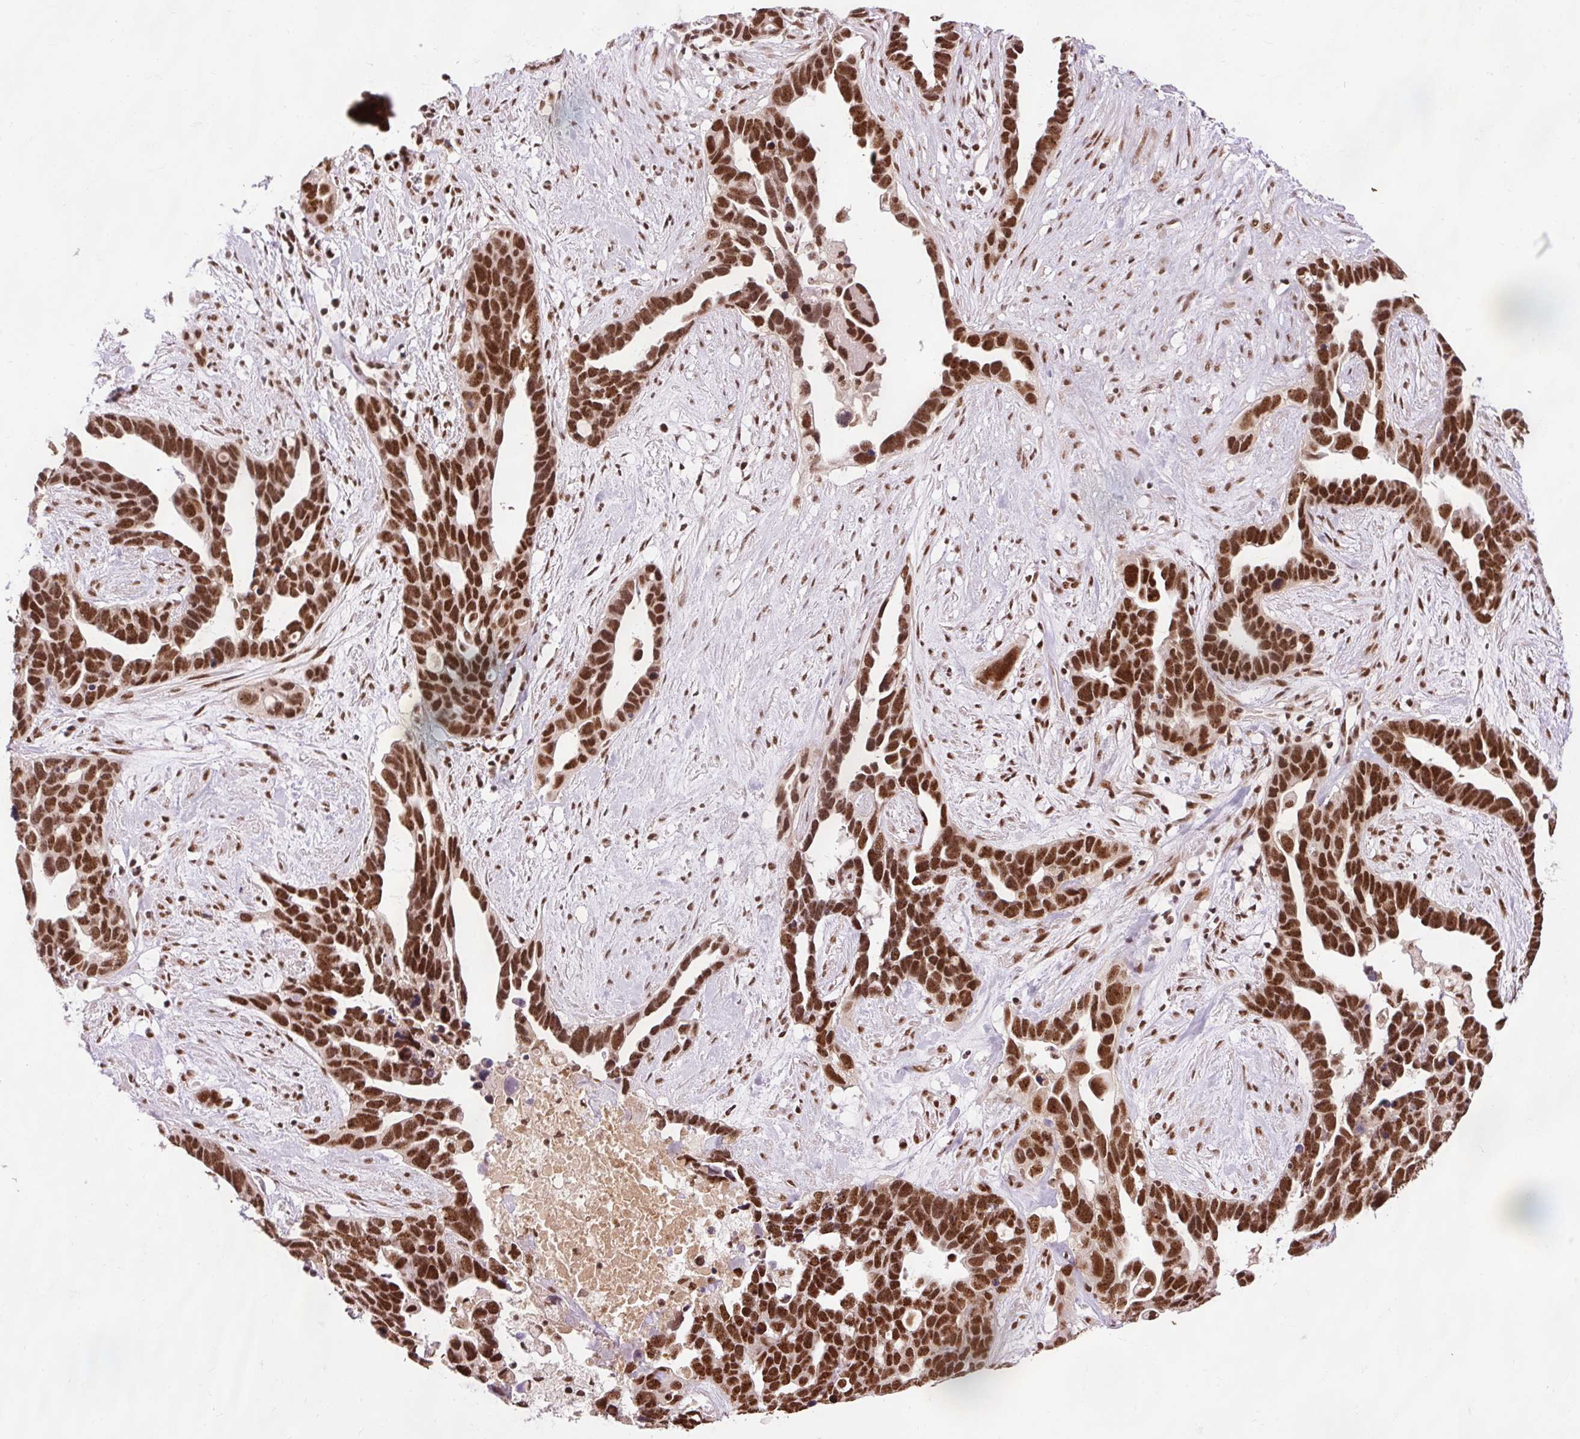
{"staining": {"intensity": "strong", "quantity": ">75%", "location": "nuclear"}, "tissue": "ovarian cancer", "cell_type": "Tumor cells", "image_type": "cancer", "snomed": [{"axis": "morphology", "description": "Cystadenocarcinoma, serous, NOS"}, {"axis": "topography", "description": "Ovary"}], "caption": "A micrograph of human ovarian cancer stained for a protein displays strong nuclear brown staining in tumor cells. Using DAB (3,3'-diaminobenzidine) (brown) and hematoxylin (blue) stains, captured at high magnification using brightfield microscopy.", "gene": "ZBTB44", "patient": {"sex": "female", "age": 54}}